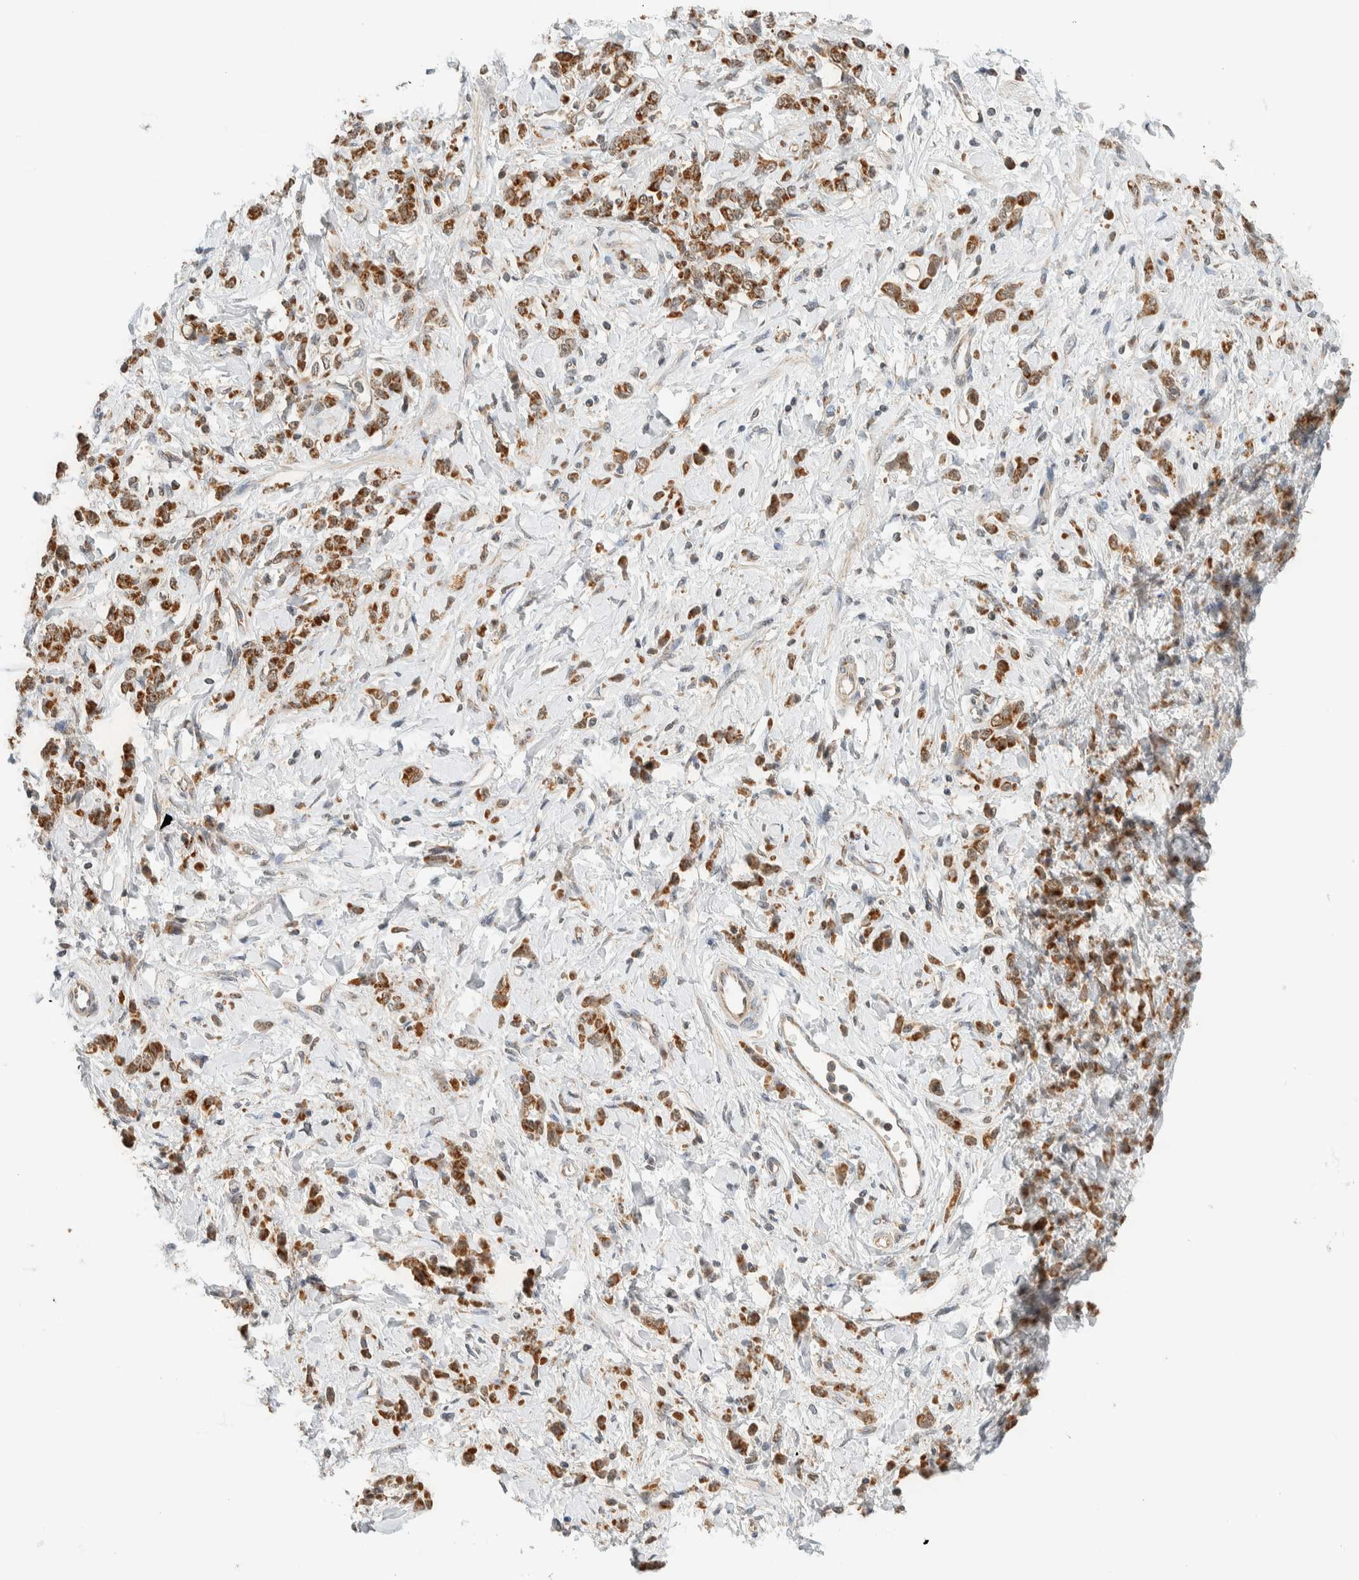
{"staining": {"intensity": "strong", "quantity": ">75%", "location": "cytoplasmic/membranous"}, "tissue": "stomach cancer", "cell_type": "Tumor cells", "image_type": "cancer", "snomed": [{"axis": "morphology", "description": "Normal tissue, NOS"}, {"axis": "morphology", "description": "Adenocarcinoma, NOS"}, {"axis": "topography", "description": "Stomach"}], "caption": "A photomicrograph of stomach cancer (adenocarcinoma) stained for a protein exhibits strong cytoplasmic/membranous brown staining in tumor cells.", "gene": "MRPL41", "patient": {"sex": "male", "age": 82}}